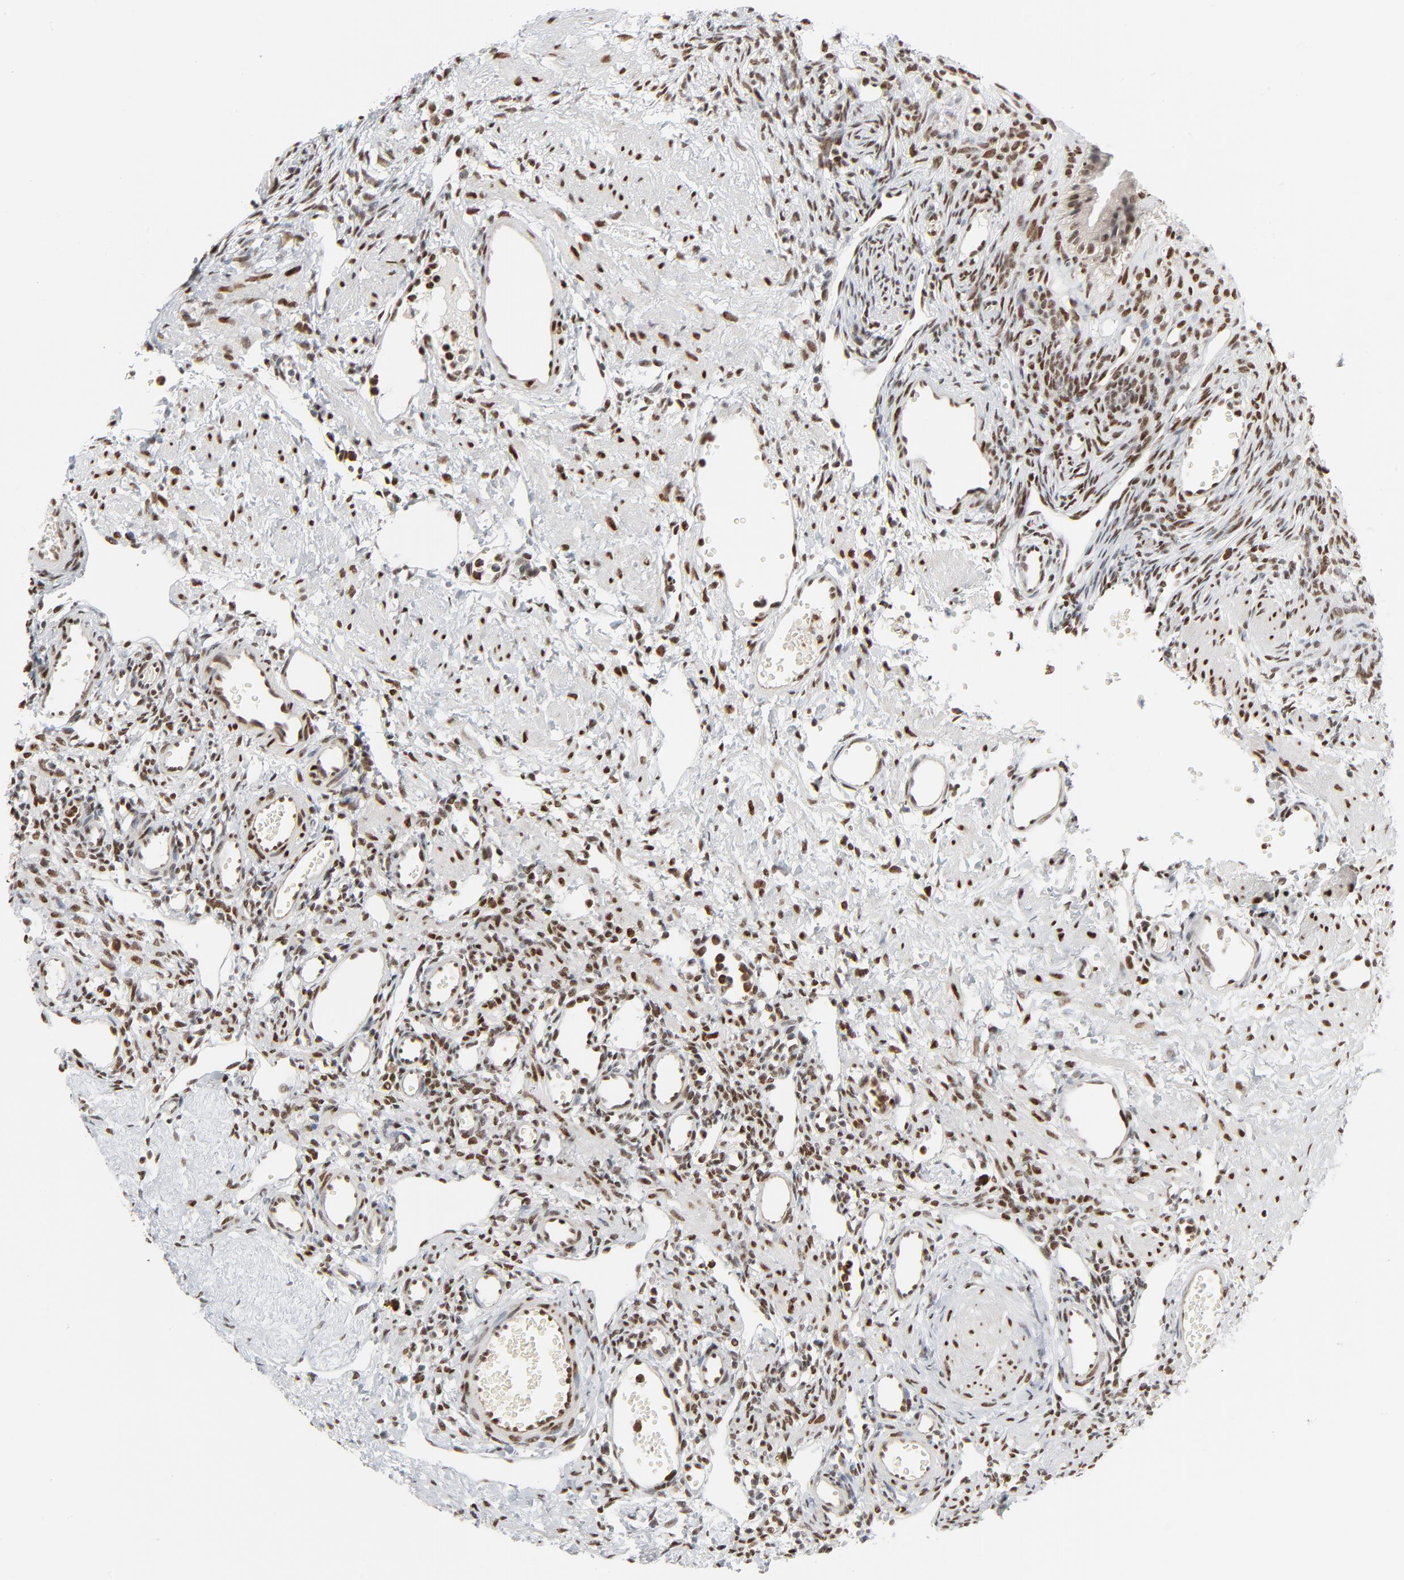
{"staining": {"intensity": "moderate", "quantity": ">75%", "location": "nuclear"}, "tissue": "ovary", "cell_type": "Ovarian stroma cells", "image_type": "normal", "snomed": [{"axis": "morphology", "description": "Normal tissue, NOS"}, {"axis": "topography", "description": "Ovary"}], "caption": "Unremarkable ovary exhibits moderate nuclear positivity in about >75% of ovarian stroma cells, visualized by immunohistochemistry. Using DAB (3,3'-diaminobenzidine) (brown) and hematoxylin (blue) stains, captured at high magnification using brightfield microscopy.", "gene": "CUX1", "patient": {"sex": "female", "age": 33}}